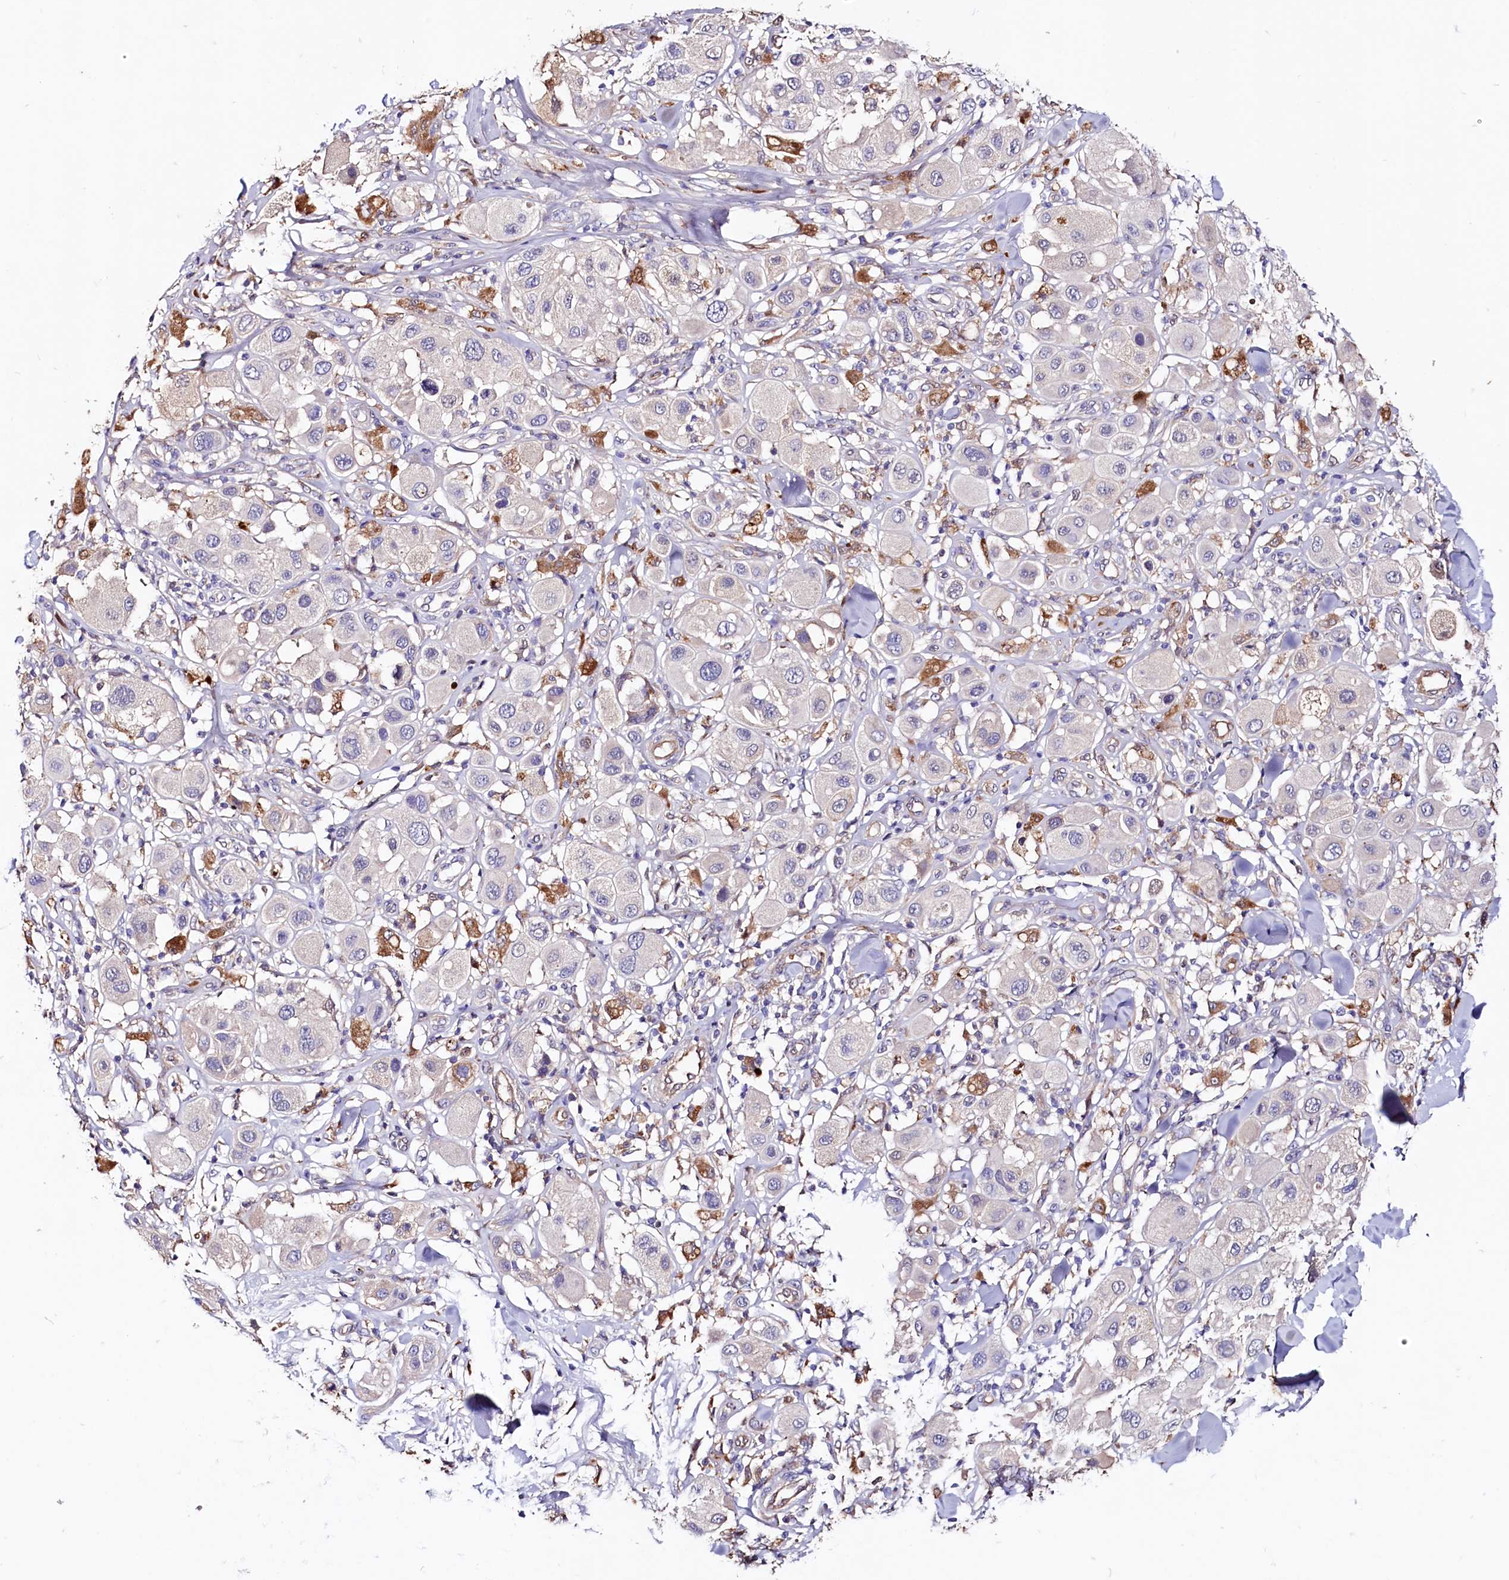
{"staining": {"intensity": "negative", "quantity": "none", "location": "none"}, "tissue": "melanoma", "cell_type": "Tumor cells", "image_type": "cancer", "snomed": [{"axis": "morphology", "description": "Malignant melanoma, Metastatic site"}, {"axis": "topography", "description": "Skin"}], "caption": "Tumor cells show no significant staining in melanoma. (Stains: DAB immunohistochemistry (IHC) with hematoxylin counter stain, Microscopy: brightfield microscopy at high magnification).", "gene": "IL17RD", "patient": {"sex": "male", "age": 41}}